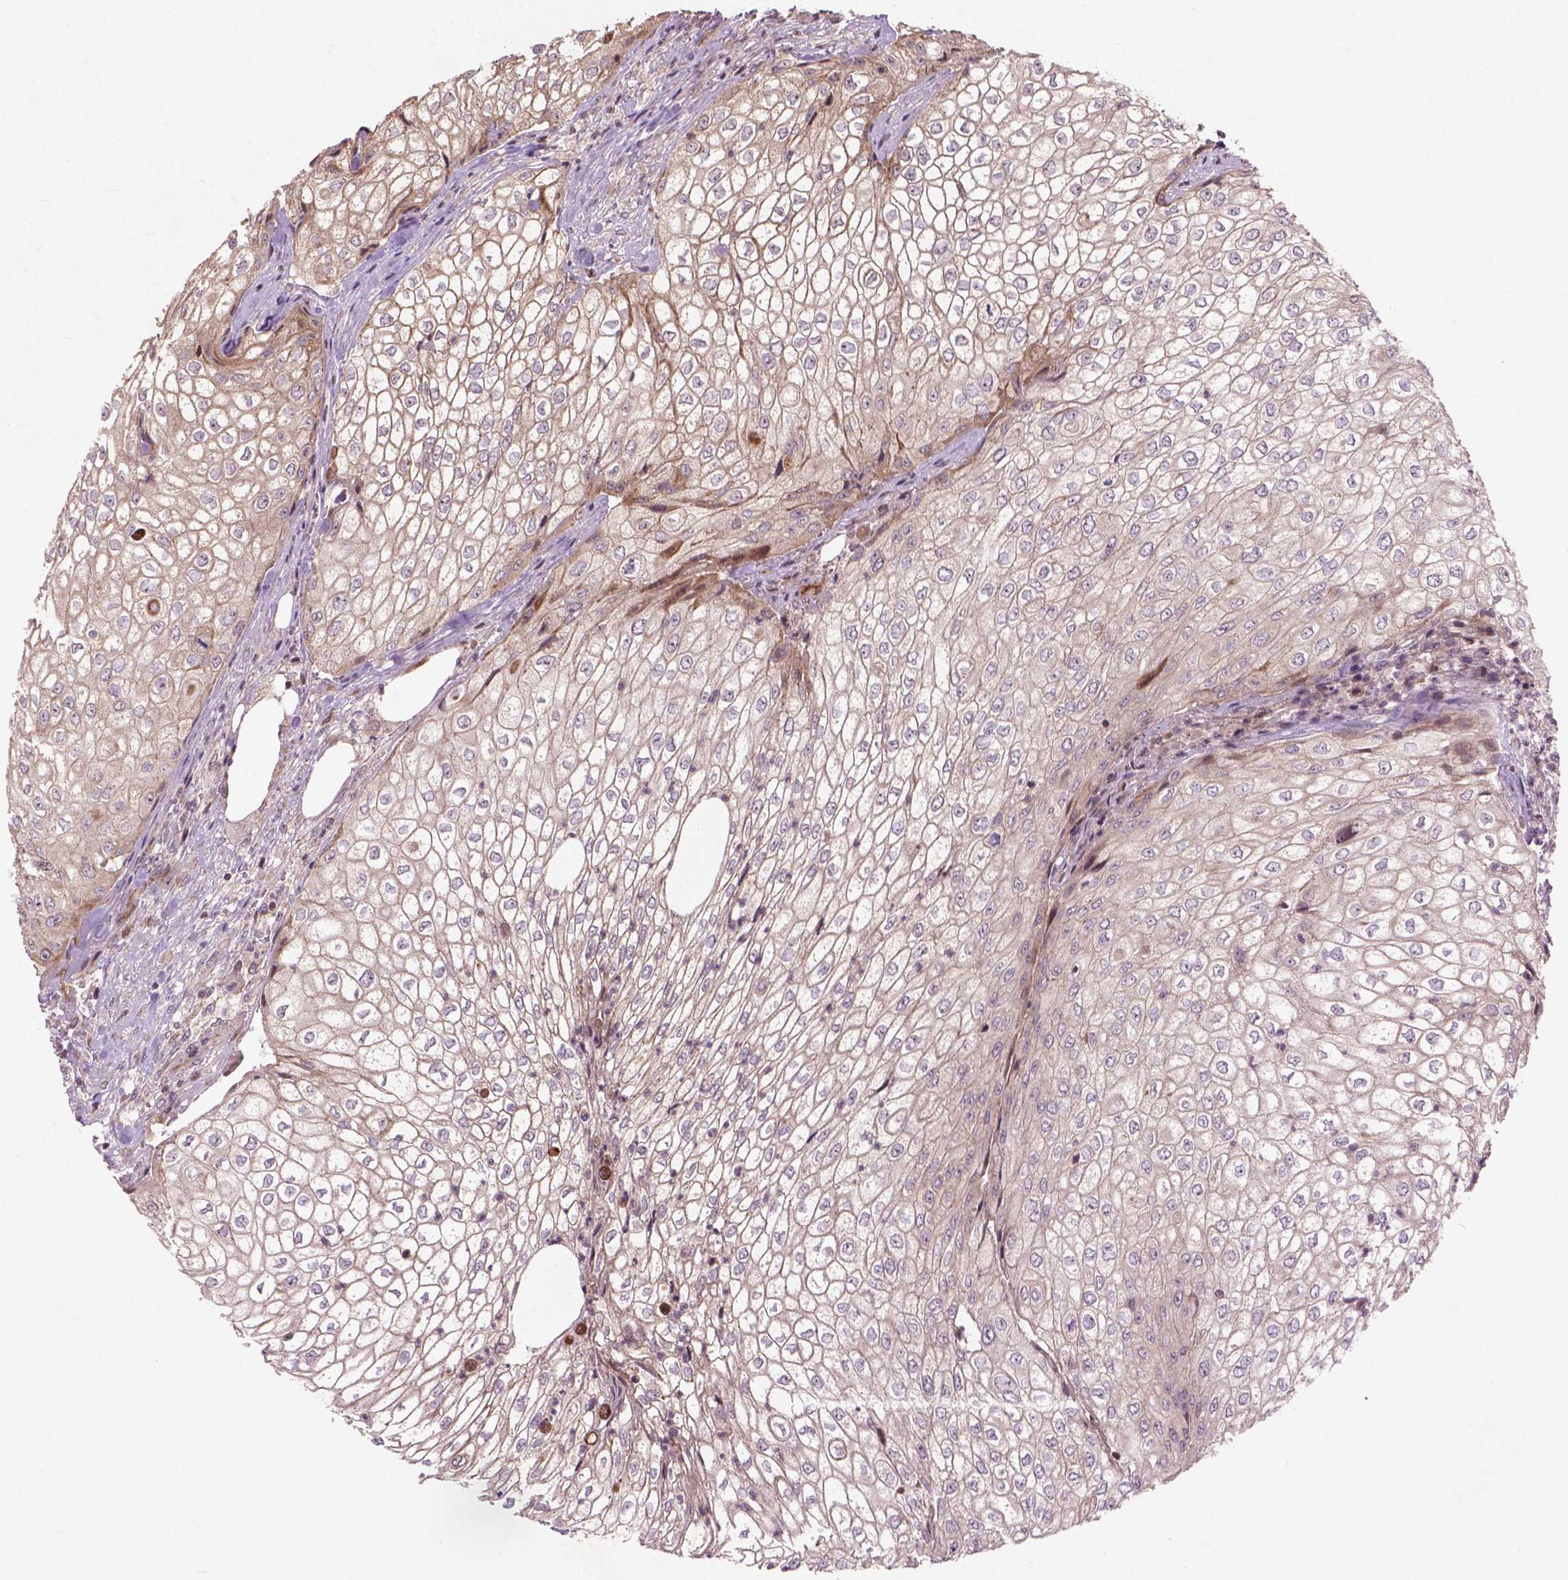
{"staining": {"intensity": "weak", "quantity": ">75%", "location": "cytoplasmic/membranous"}, "tissue": "urothelial cancer", "cell_type": "Tumor cells", "image_type": "cancer", "snomed": [{"axis": "morphology", "description": "Urothelial carcinoma, High grade"}, {"axis": "topography", "description": "Urinary bladder"}], "caption": "High-magnification brightfield microscopy of urothelial cancer stained with DAB (brown) and counterstained with hematoxylin (blue). tumor cells exhibit weak cytoplasmic/membranous staining is seen in about>75% of cells. (DAB (3,3'-diaminobenzidine) IHC with brightfield microscopy, high magnification).", "gene": "B3GALNT2", "patient": {"sex": "male", "age": 62}}